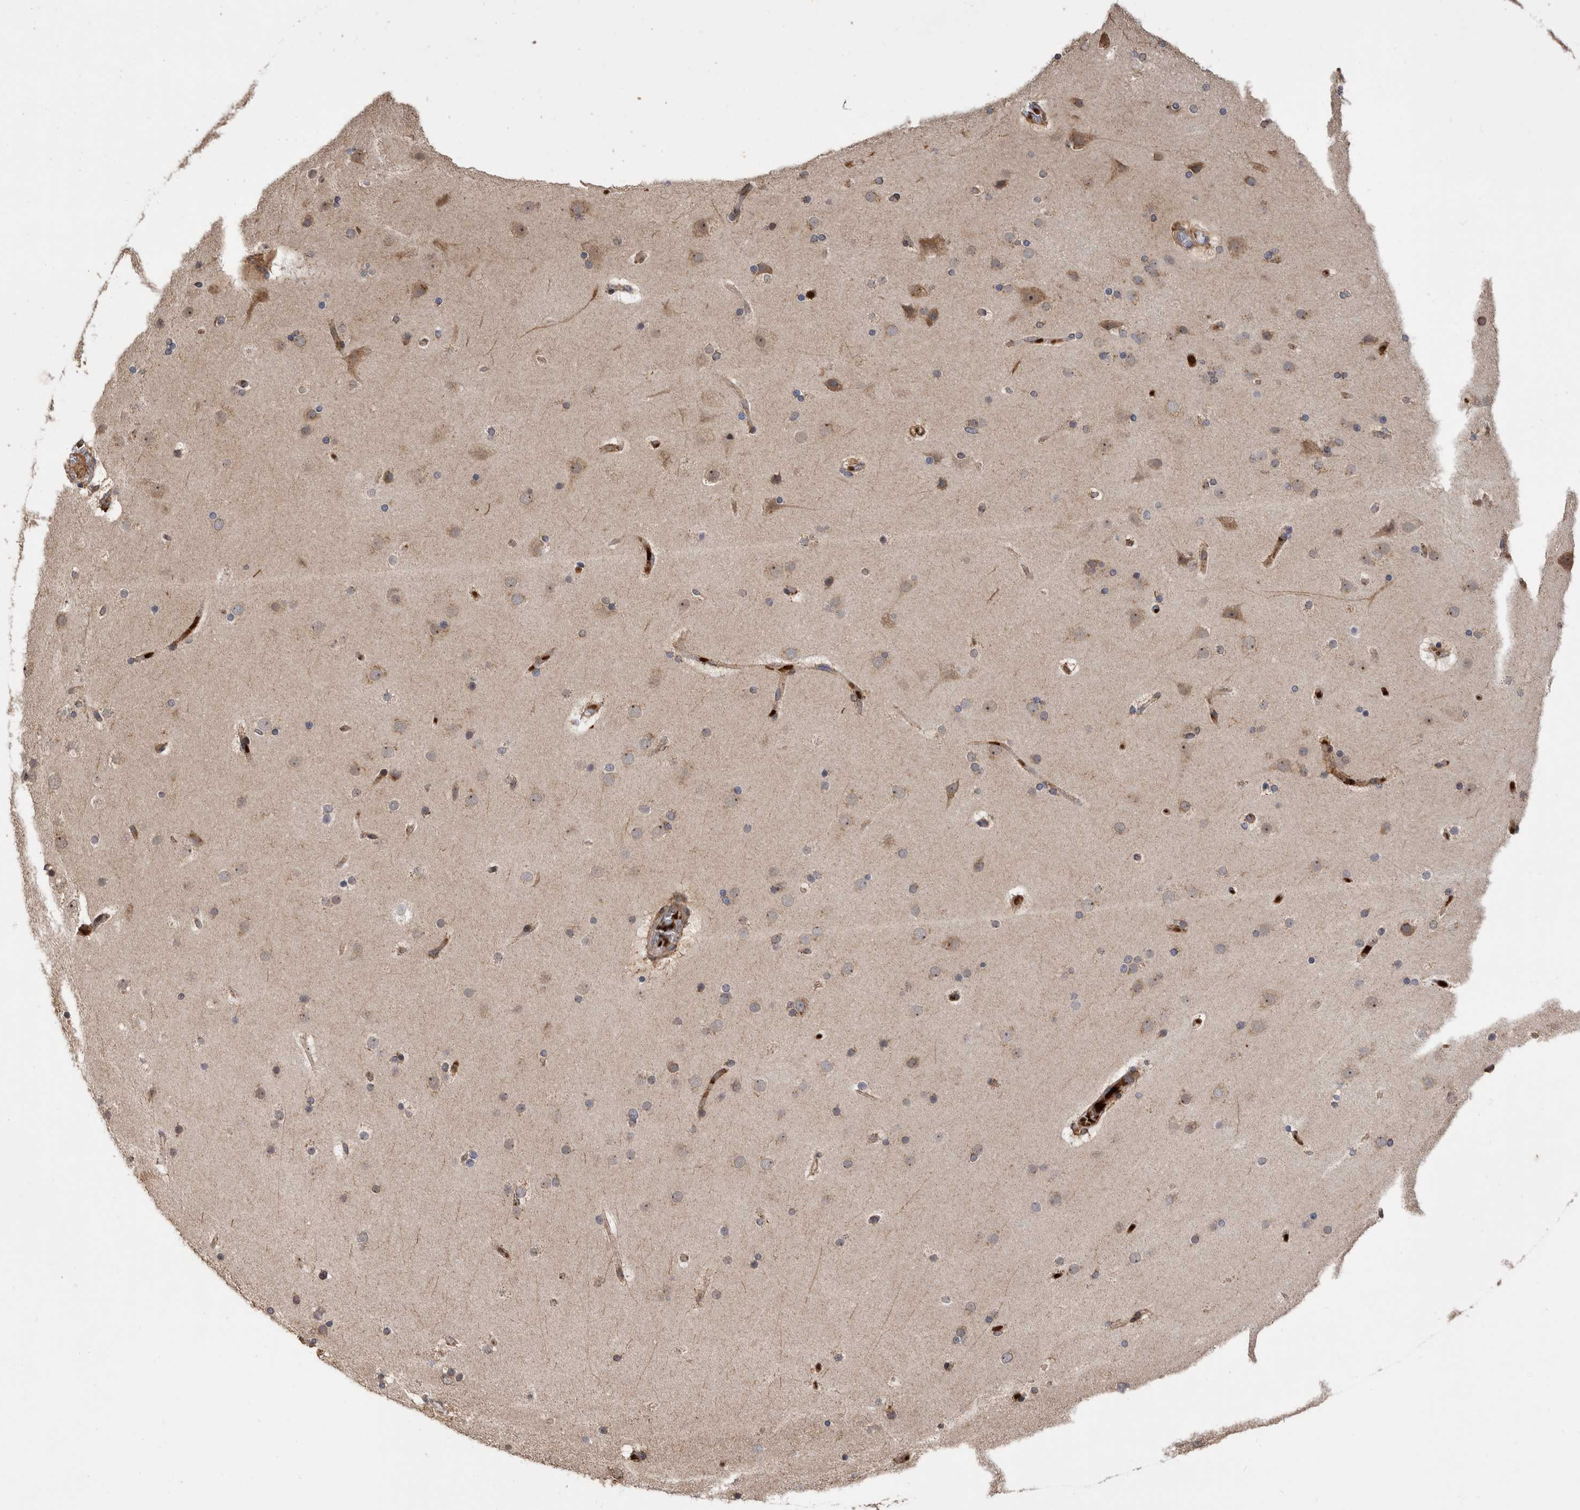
{"staining": {"intensity": "negative", "quantity": "none", "location": "none"}, "tissue": "cerebral cortex", "cell_type": "Endothelial cells", "image_type": "normal", "snomed": [{"axis": "morphology", "description": "Normal tissue, NOS"}, {"axis": "topography", "description": "Cerebral cortex"}], "caption": "This is an IHC image of benign cerebral cortex. There is no positivity in endothelial cells.", "gene": "CRISPLD2", "patient": {"sex": "male", "age": 57}}